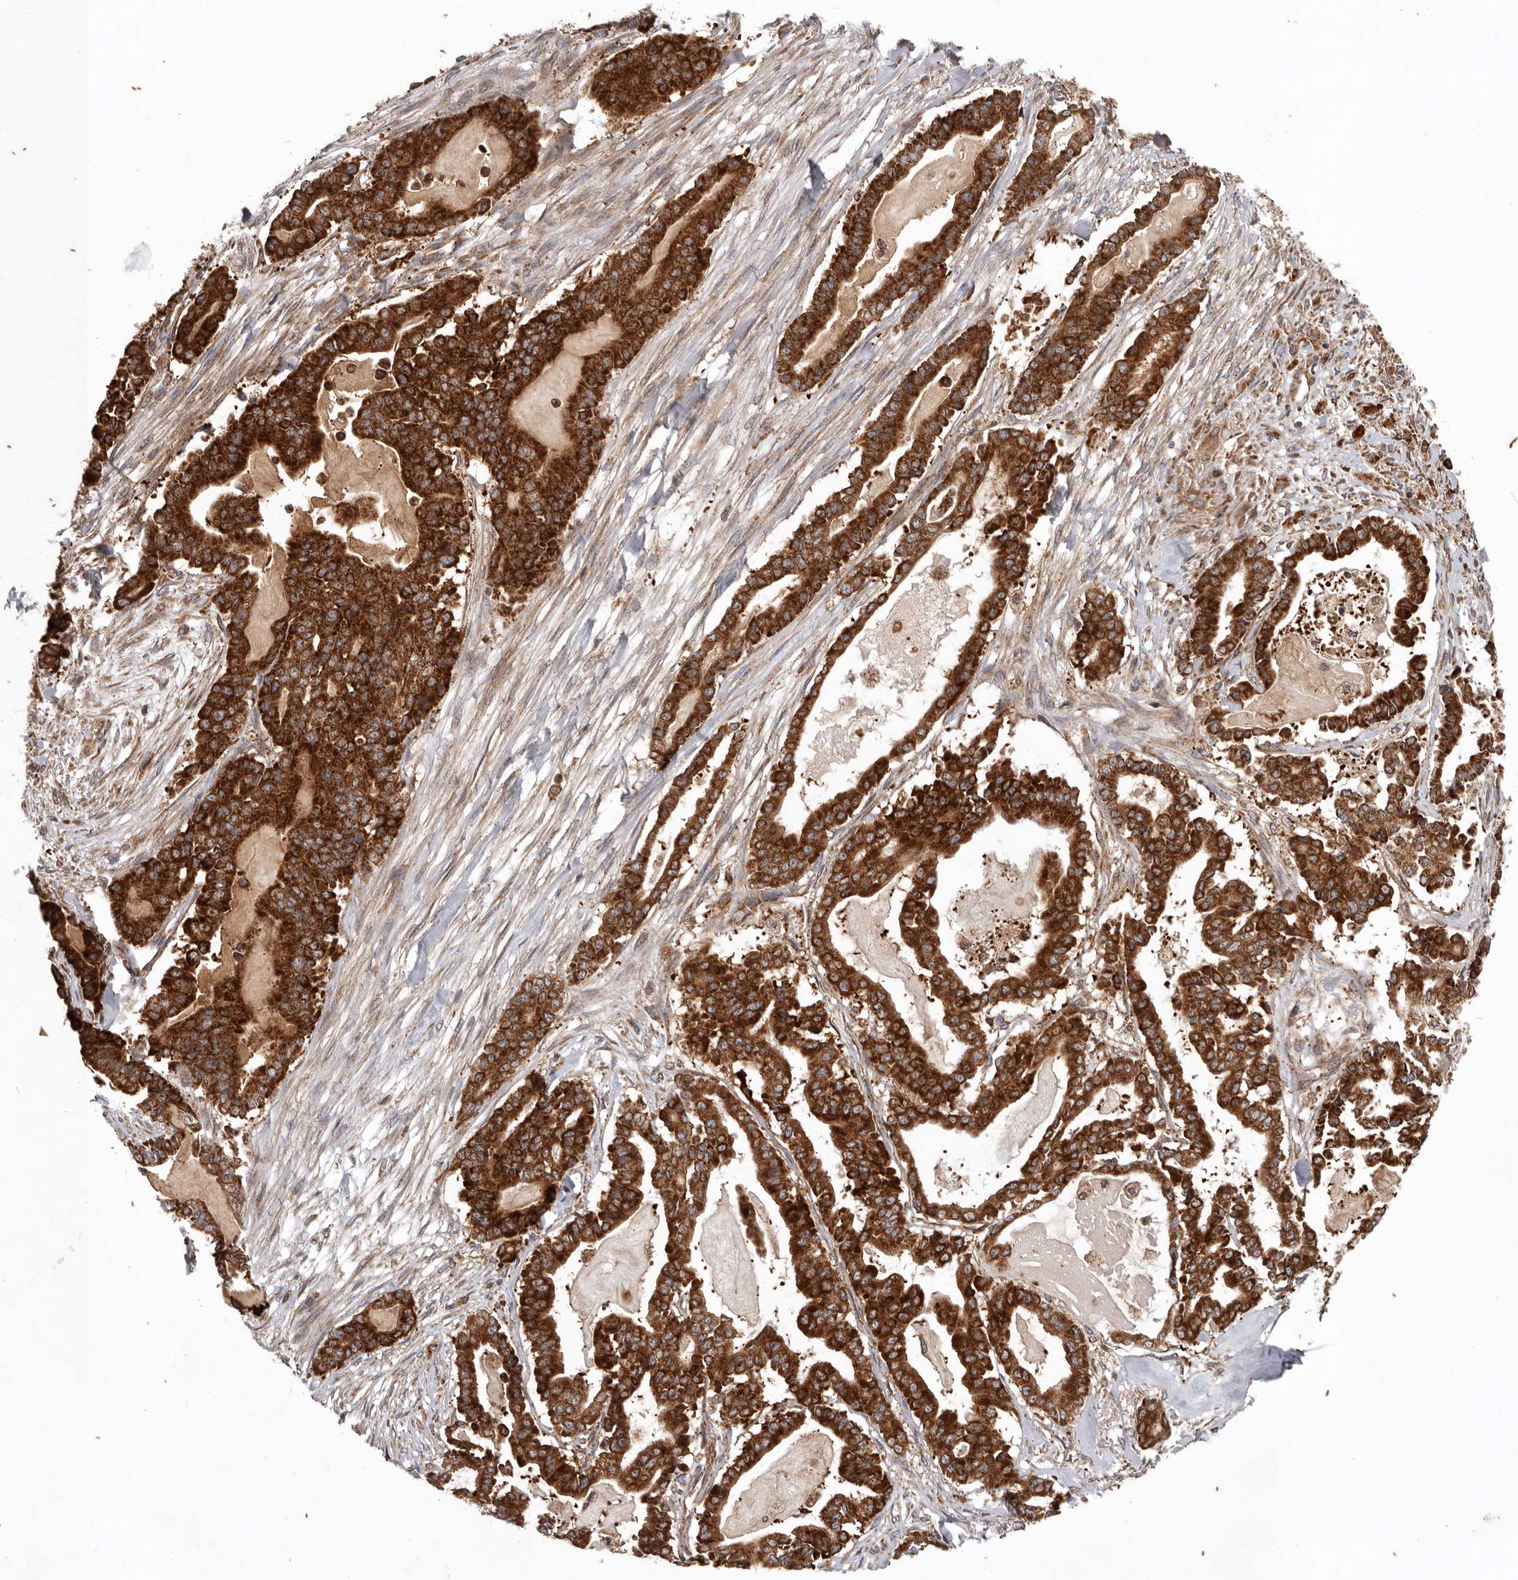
{"staining": {"intensity": "strong", "quantity": ">75%", "location": "cytoplasmic/membranous"}, "tissue": "pancreatic cancer", "cell_type": "Tumor cells", "image_type": "cancer", "snomed": [{"axis": "morphology", "description": "Adenocarcinoma, NOS"}, {"axis": "topography", "description": "Pancreas"}], "caption": "DAB immunohistochemical staining of adenocarcinoma (pancreatic) exhibits strong cytoplasmic/membranous protein staining in approximately >75% of tumor cells.", "gene": "MRPS10", "patient": {"sex": "male", "age": 63}}